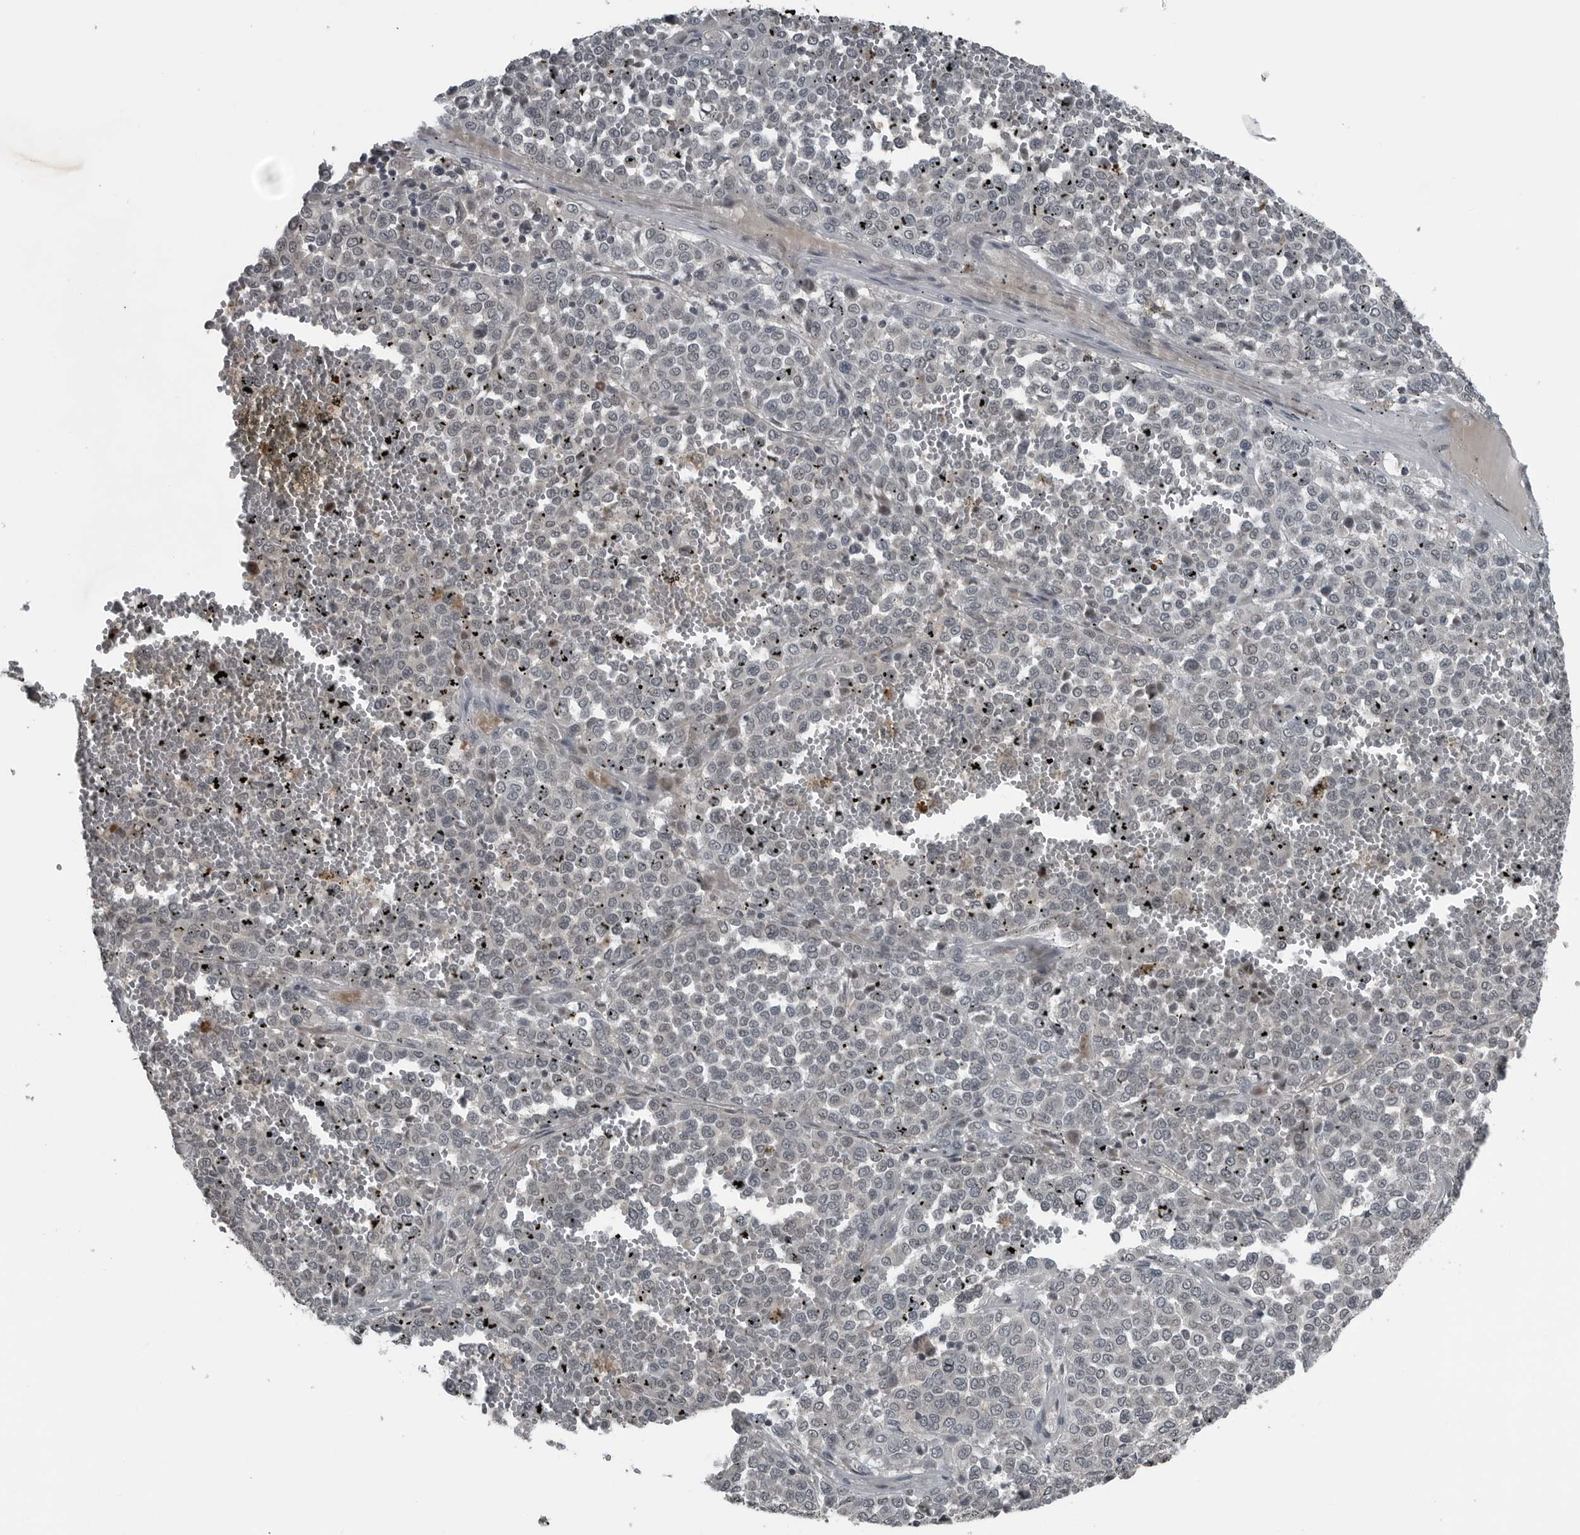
{"staining": {"intensity": "negative", "quantity": "none", "location": "none"}, "tissue": "melanoma", "cell_type": "Tumor cells", "image_type": "cancer", "snomed": [{"axis": "morphology", "description": "Malignant melanoma, Metastatic site"}, {"axis": "topography", "description": "Pancreas"}], "caption": "High magnification brightfield microscopy of melanoma stained with DAB (brown) and counterstained with hematoxylin (blue): tumor cells show no significant positivity.", "gene": "GAK", "patient": {"sex": "female", "age": 30}}